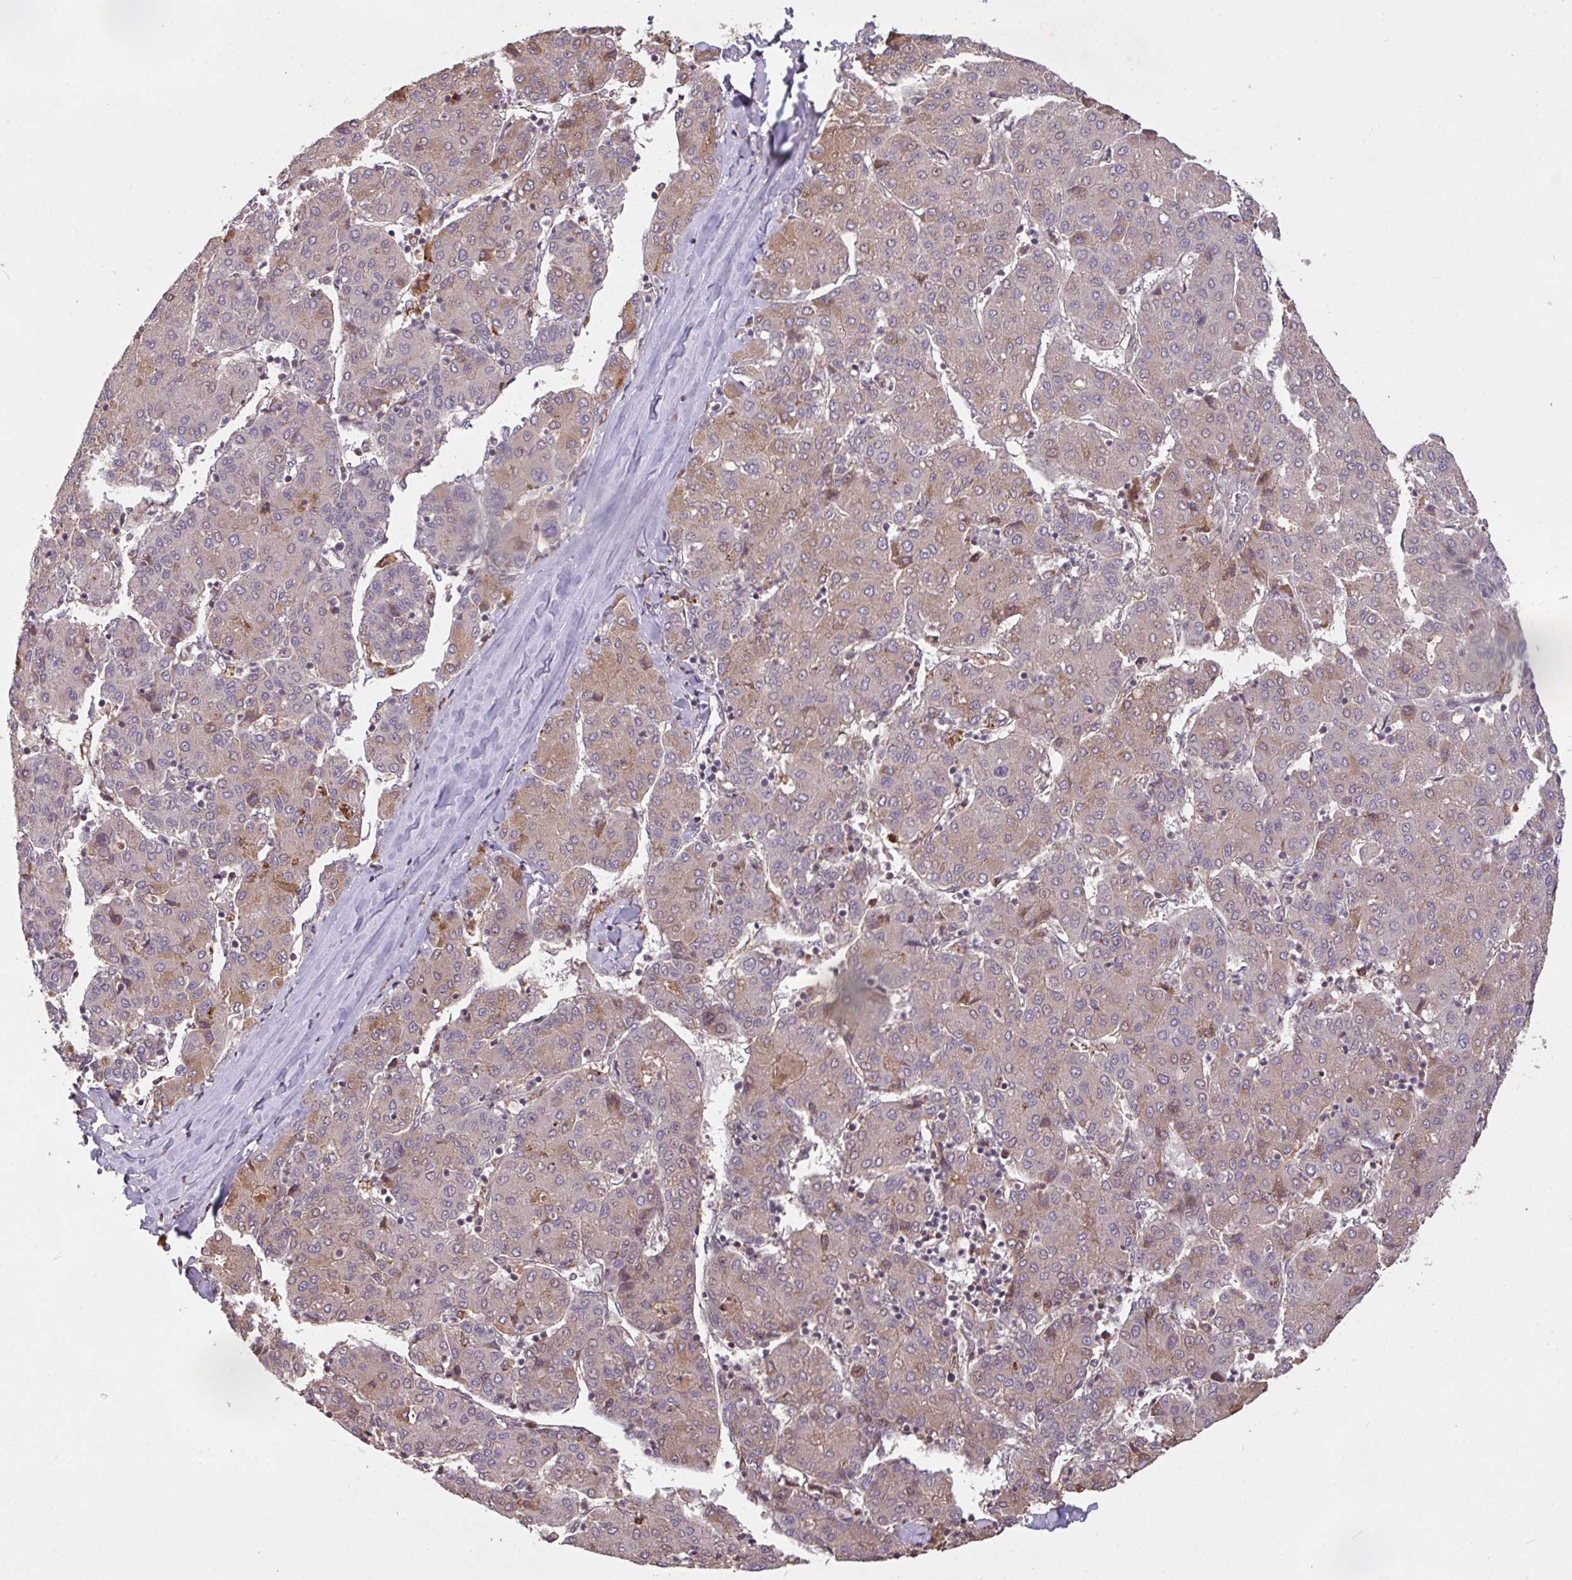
{"staining": {"intensity": "negative", "quantity": "none", "location": "none"}, "tissue": "liver cancer", "cell_type": "Tumor cells", "image_type": "cancer", "snomed": [{"axis": "morphology", "description": "Carcinoma, Hepatocellular, NOS"}, {"axis": "topography", "description": "Liver"}], "caption": "Tumor cells show no significant protein staining in liver hepatocellular carcinoma.", "gene": "FCER1A", "patient": {"sex": "male", "age": 65}}